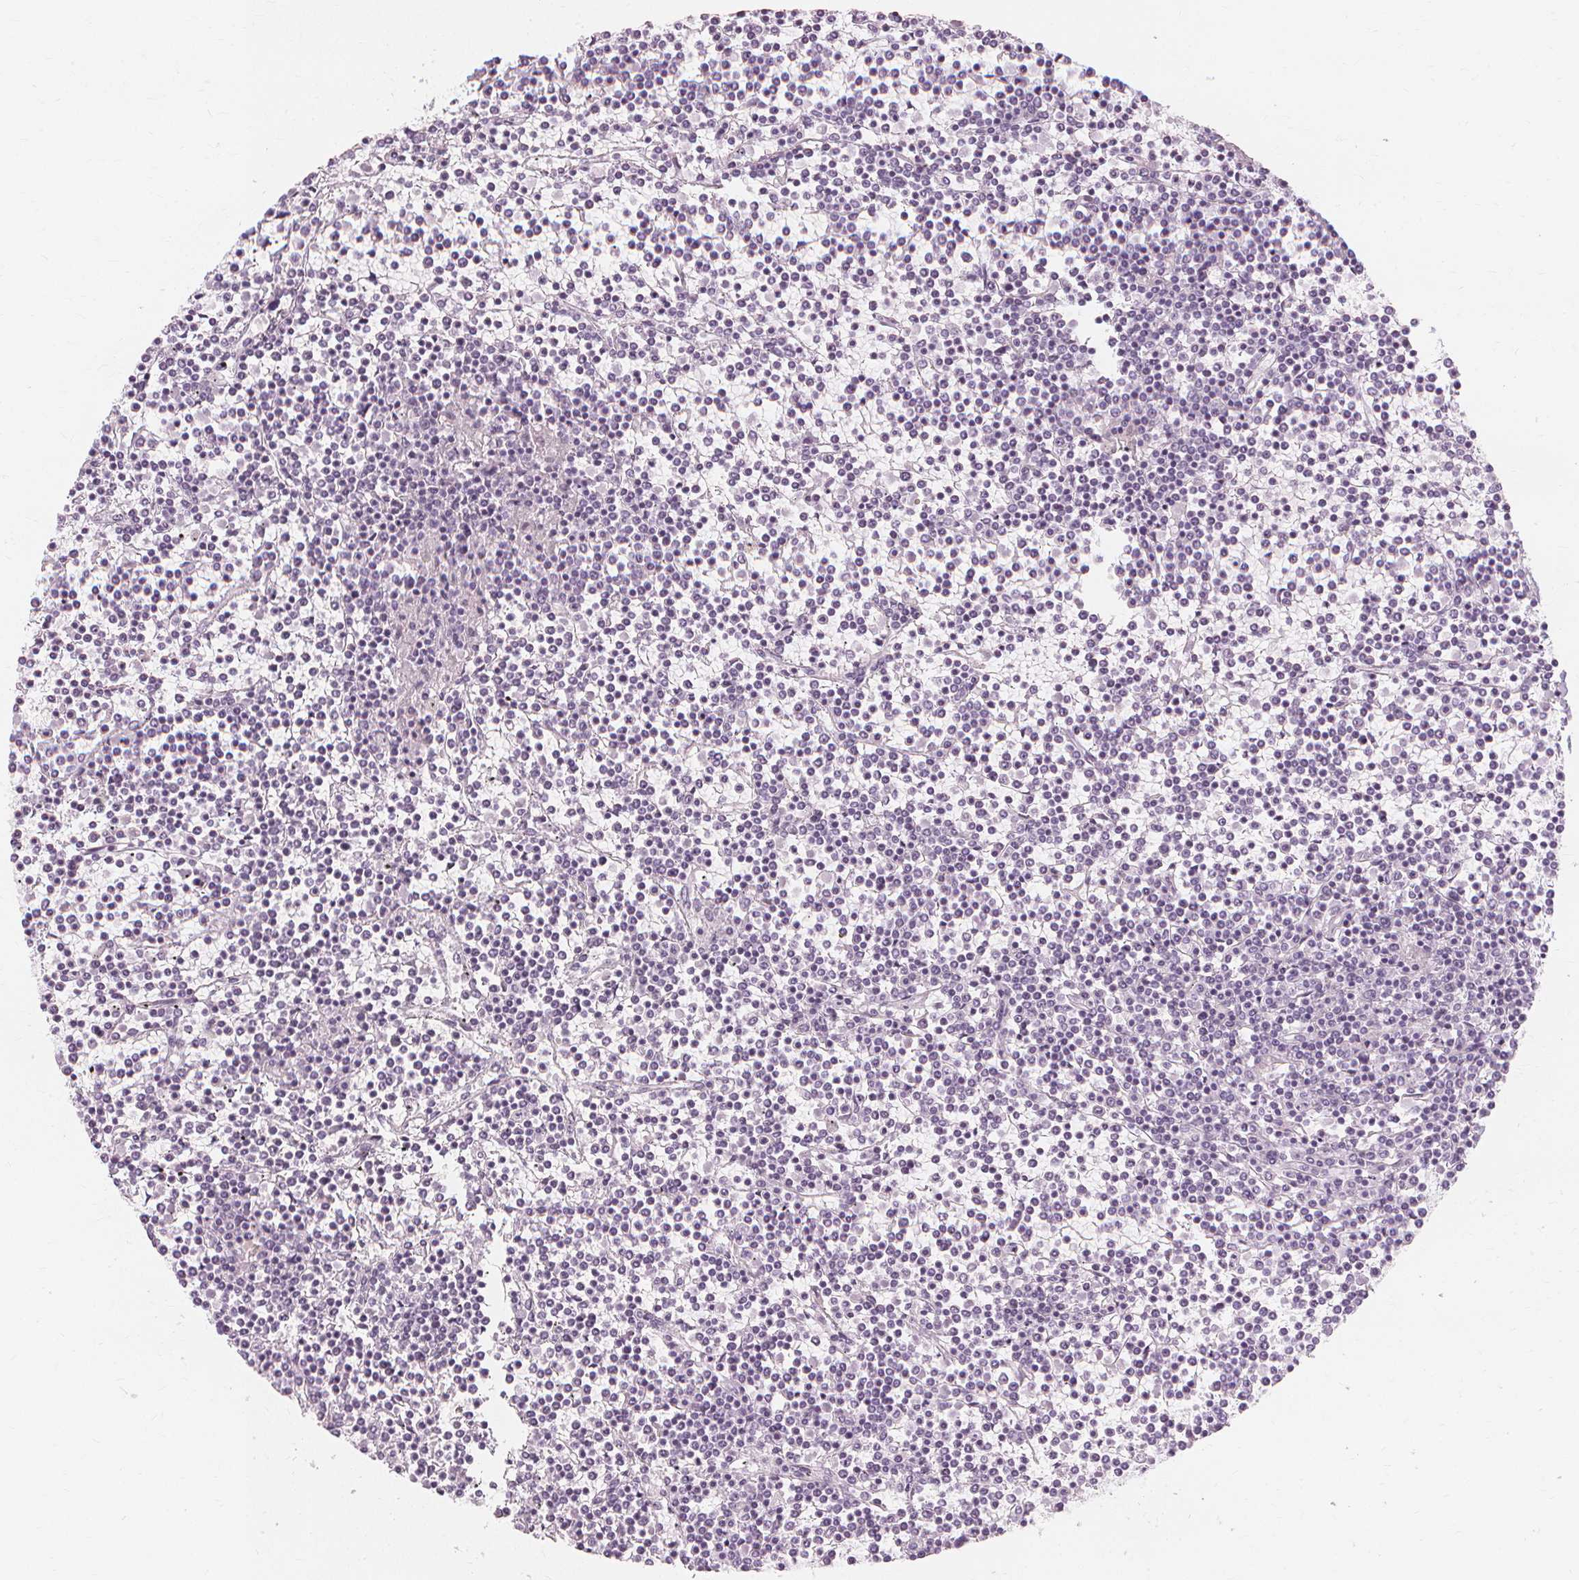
{"staining": {"intensity": "negative", "quantity": "none", "location": "none"}, "tissue": "lymphoma", "cell_type": "Tumor cells", "image_type": "cancer", "snomed": [{"axis": "morphology", "description": "Malignant lymphoma, non-Hodgkin's type, Low grade"}, {"axis": "topography", "description": "Spleen"}], "caption": "IHC histopathology image of neoplastic tissue: human malignant lymphoma, non-Hodgkin's type (low-grade) stained with DAB exhibits no significant protein expression in tumor cells. (Immunohistochemistry (ihc), brightfield microscopy, high magnification).", "gene": "TFF1", "patient": {"sex": "female", "age": 19}}